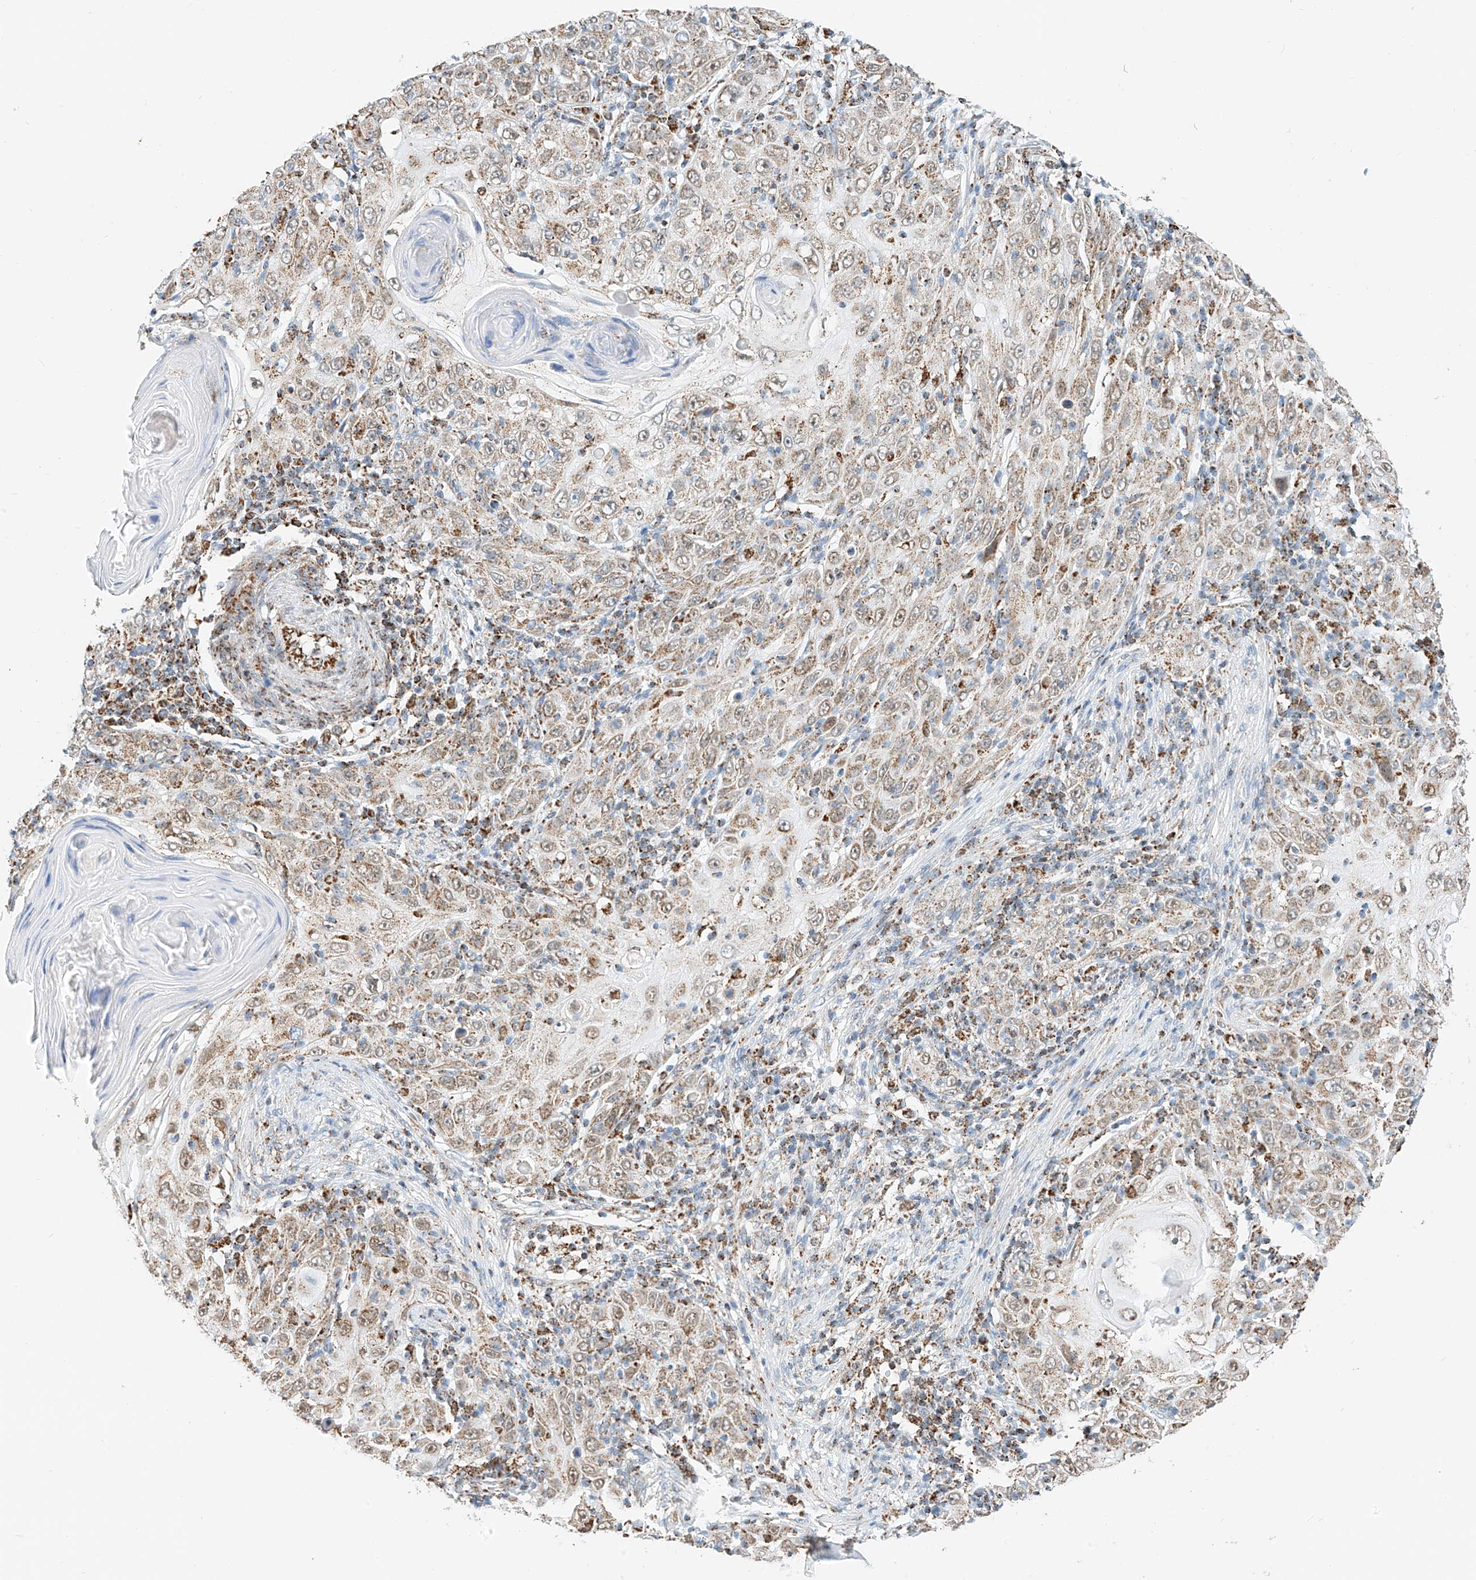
{"staining": {"intensity": "weak", "quantity": ">75%", "location": "cytoplasmic/membranous"}, "tissue": "skin cancer", "cell_type": "Tumor cells", "image_type": "cancer", "snomed": [{"axis": "morphology", "description": "Squamous cell carcinoma, NOS"}, {"axis": "topography", "description": "Skin"}], "caption": "A micrograph showing weak cytoplasmic/membranous positivity in about >75% of tumor cells in skin cancer (squamous cell carcinoma), as visualized by brown immunohistochemical staining.", "gene": "PPA2", "patient": {"sex": "female", "age": 88}}